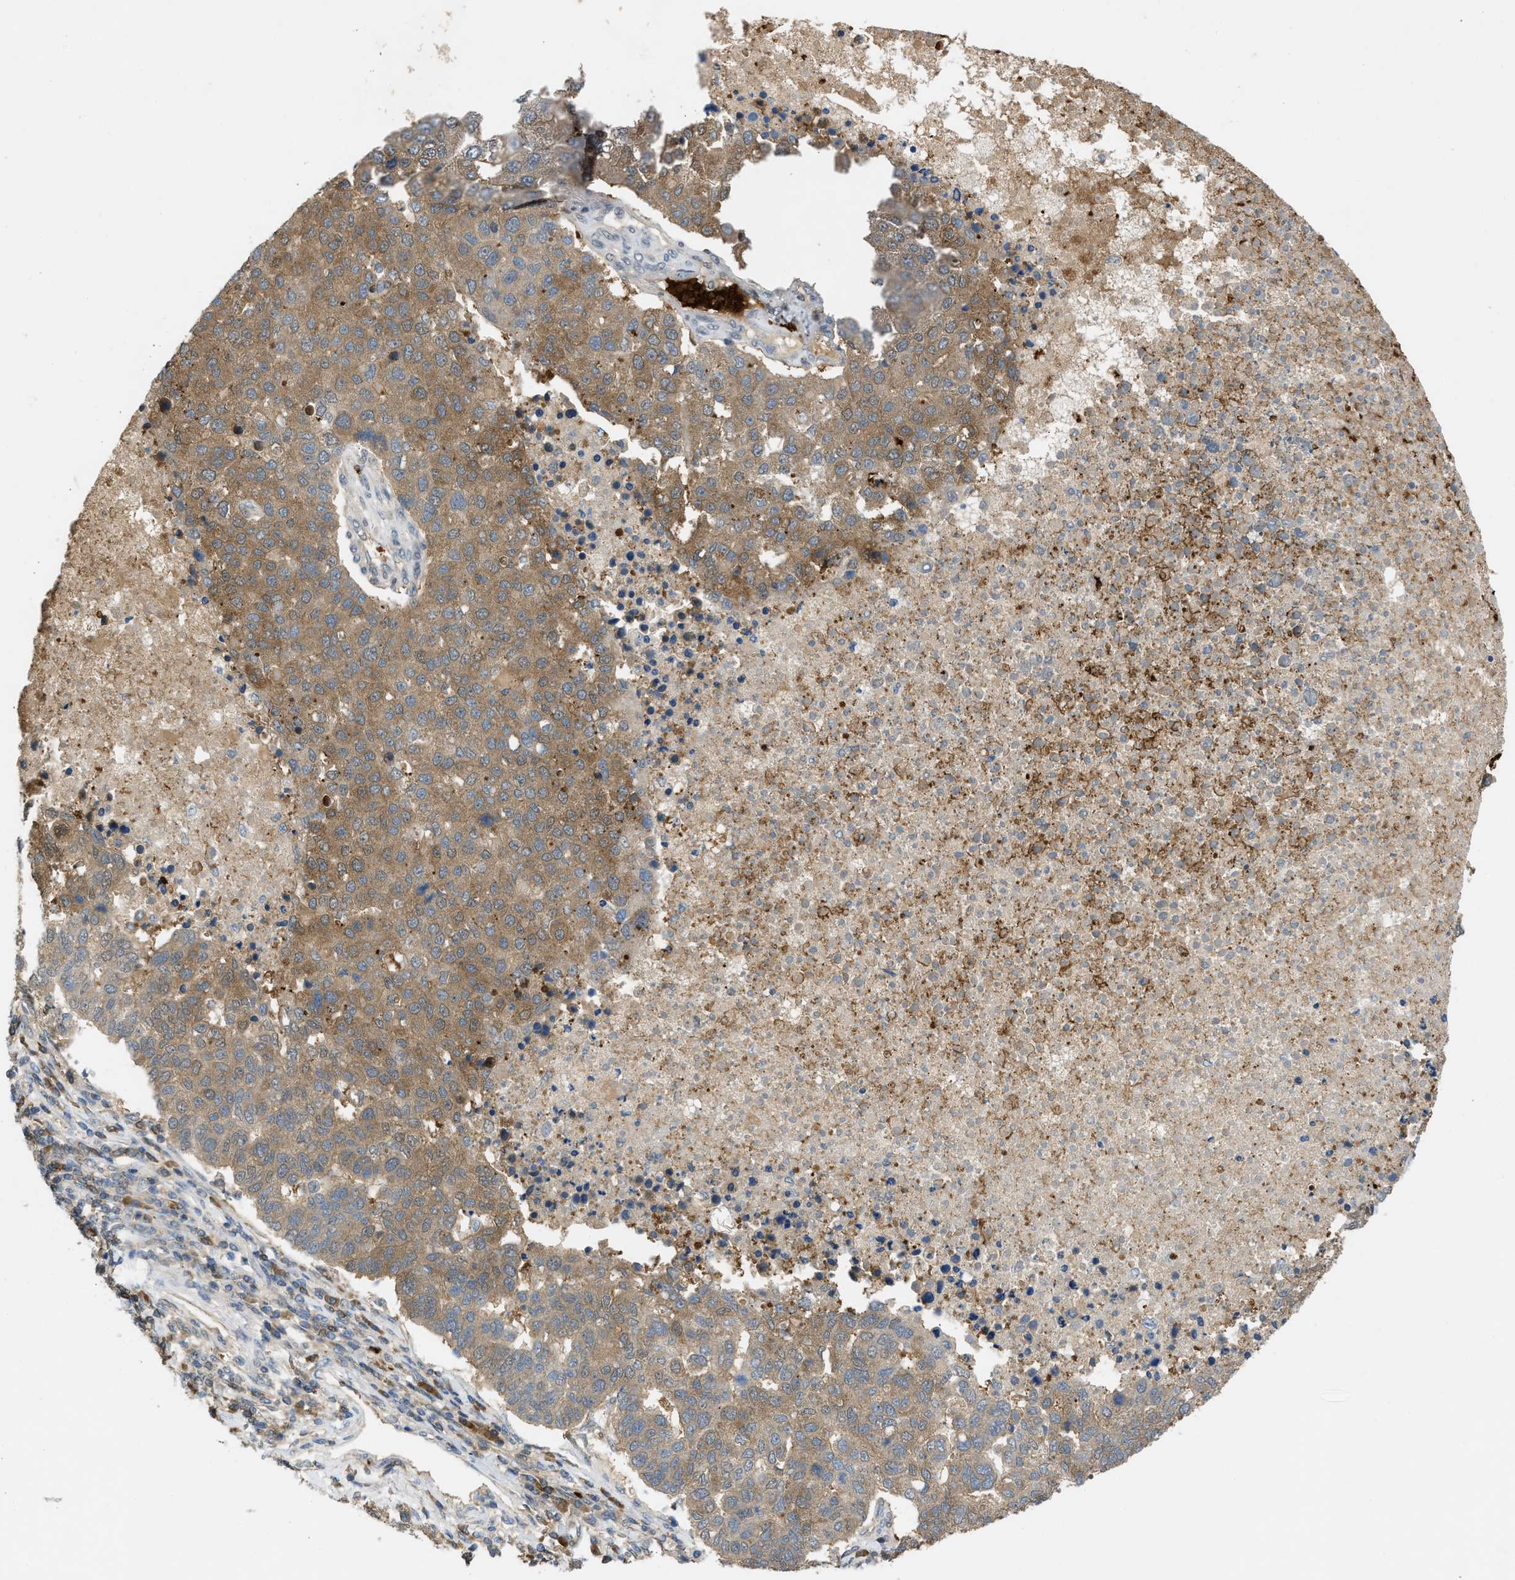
{"staining": {"intensity": "moderate", "quantity": ">75%", "location": "cytoplasmic/membranous"}, "tissue": "pancreatic cancer", "cell_type": "Tumor cells", "image_type": "cancer", "snomed": [{"axis": "morphology", "description": "Adenocarcinoma, NOS"}, {"axis": "topography", "description": "Pancreas"}], "caption": "Human pancreatic adenocarcinoma stained with a brown dye demonstrates moderate cytoplasmic/membranous positive expression in approximately >75% of tumor cells.", "gene": "MAPK7", "patient": {"sex": "female", "age": 61}}